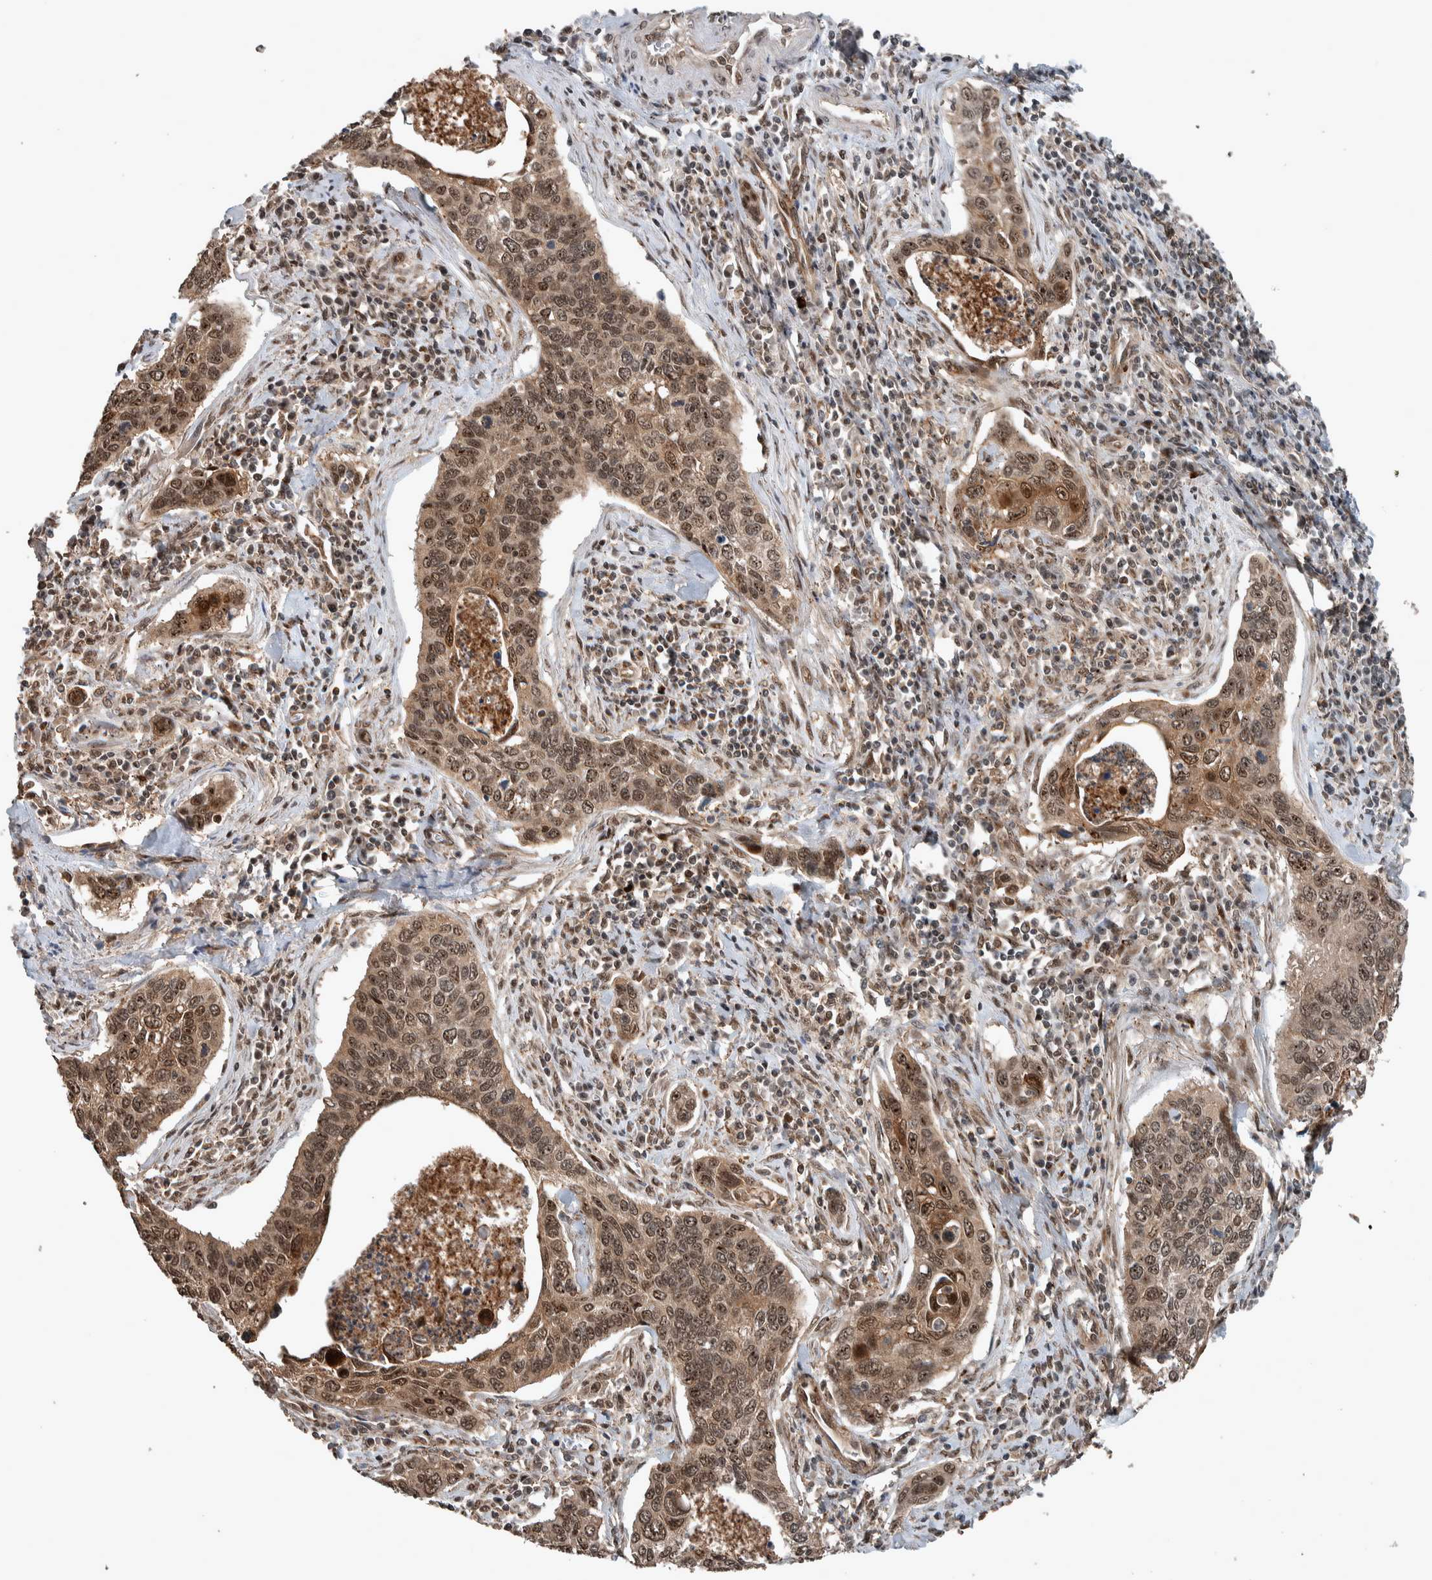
{"staining": {"intensity": "moderate", "quantity": ">75%", "location": "cytoplasmic/membranous,nuclear"}, "tissue": "cervical cancer", "cell_type": "Tumor cells", "image_type": "cancer", "snomed": [{"axis": "morphology", "description": "Squamous cell carcinoma, NOS"}, {"axis": "topography", "description": "Cervix"}], "caption": "Cervical squamous cell carcinoma stained with a protein marker displays moderate staining in tumor cells.", "gene": "MYO1E", "patient": {"sex": "female", "age": 53}}